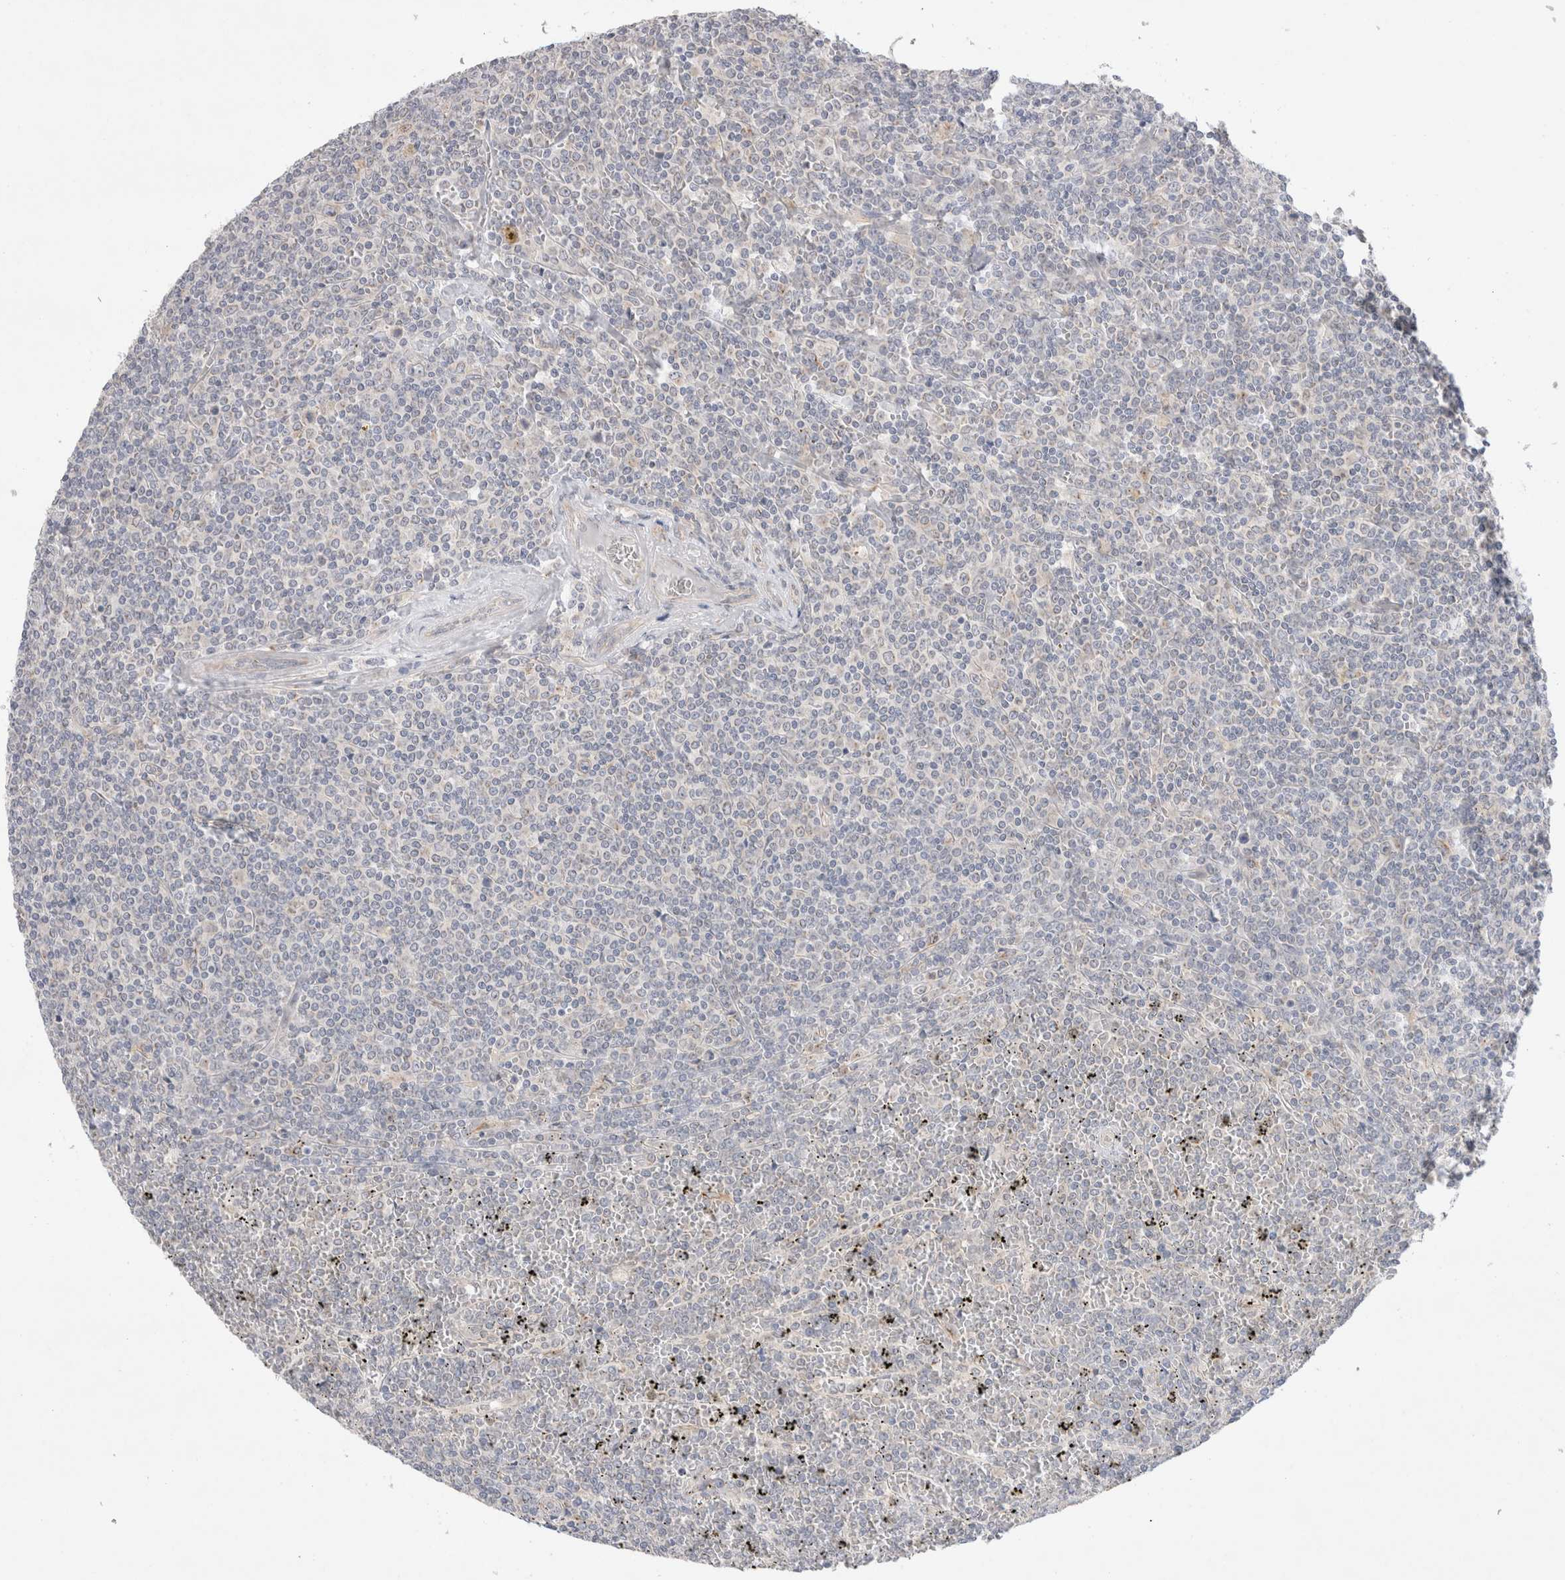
{"staining": {"intensity": "negative", "quantity": "none", "location": "none"}, "tissue": "lymphoma", "cell_type": "Tumor cells", "image_type": "cancer", "snomed": [{"axis": "morphology", "description": "Malignant lymphoma, non-Hodgkin's type, Low grade"}, {"axis": "topography", "description": "Spleen"}], "caption": "Tumor cells show no significant protein expression in lymphoma. Brightfield microscopy of IHC stained with DAB (brown) and hematoxylin (blue), captured at high magnification.", "gene": "BICD2", "patient": {"sex": "female", "age": 19}}